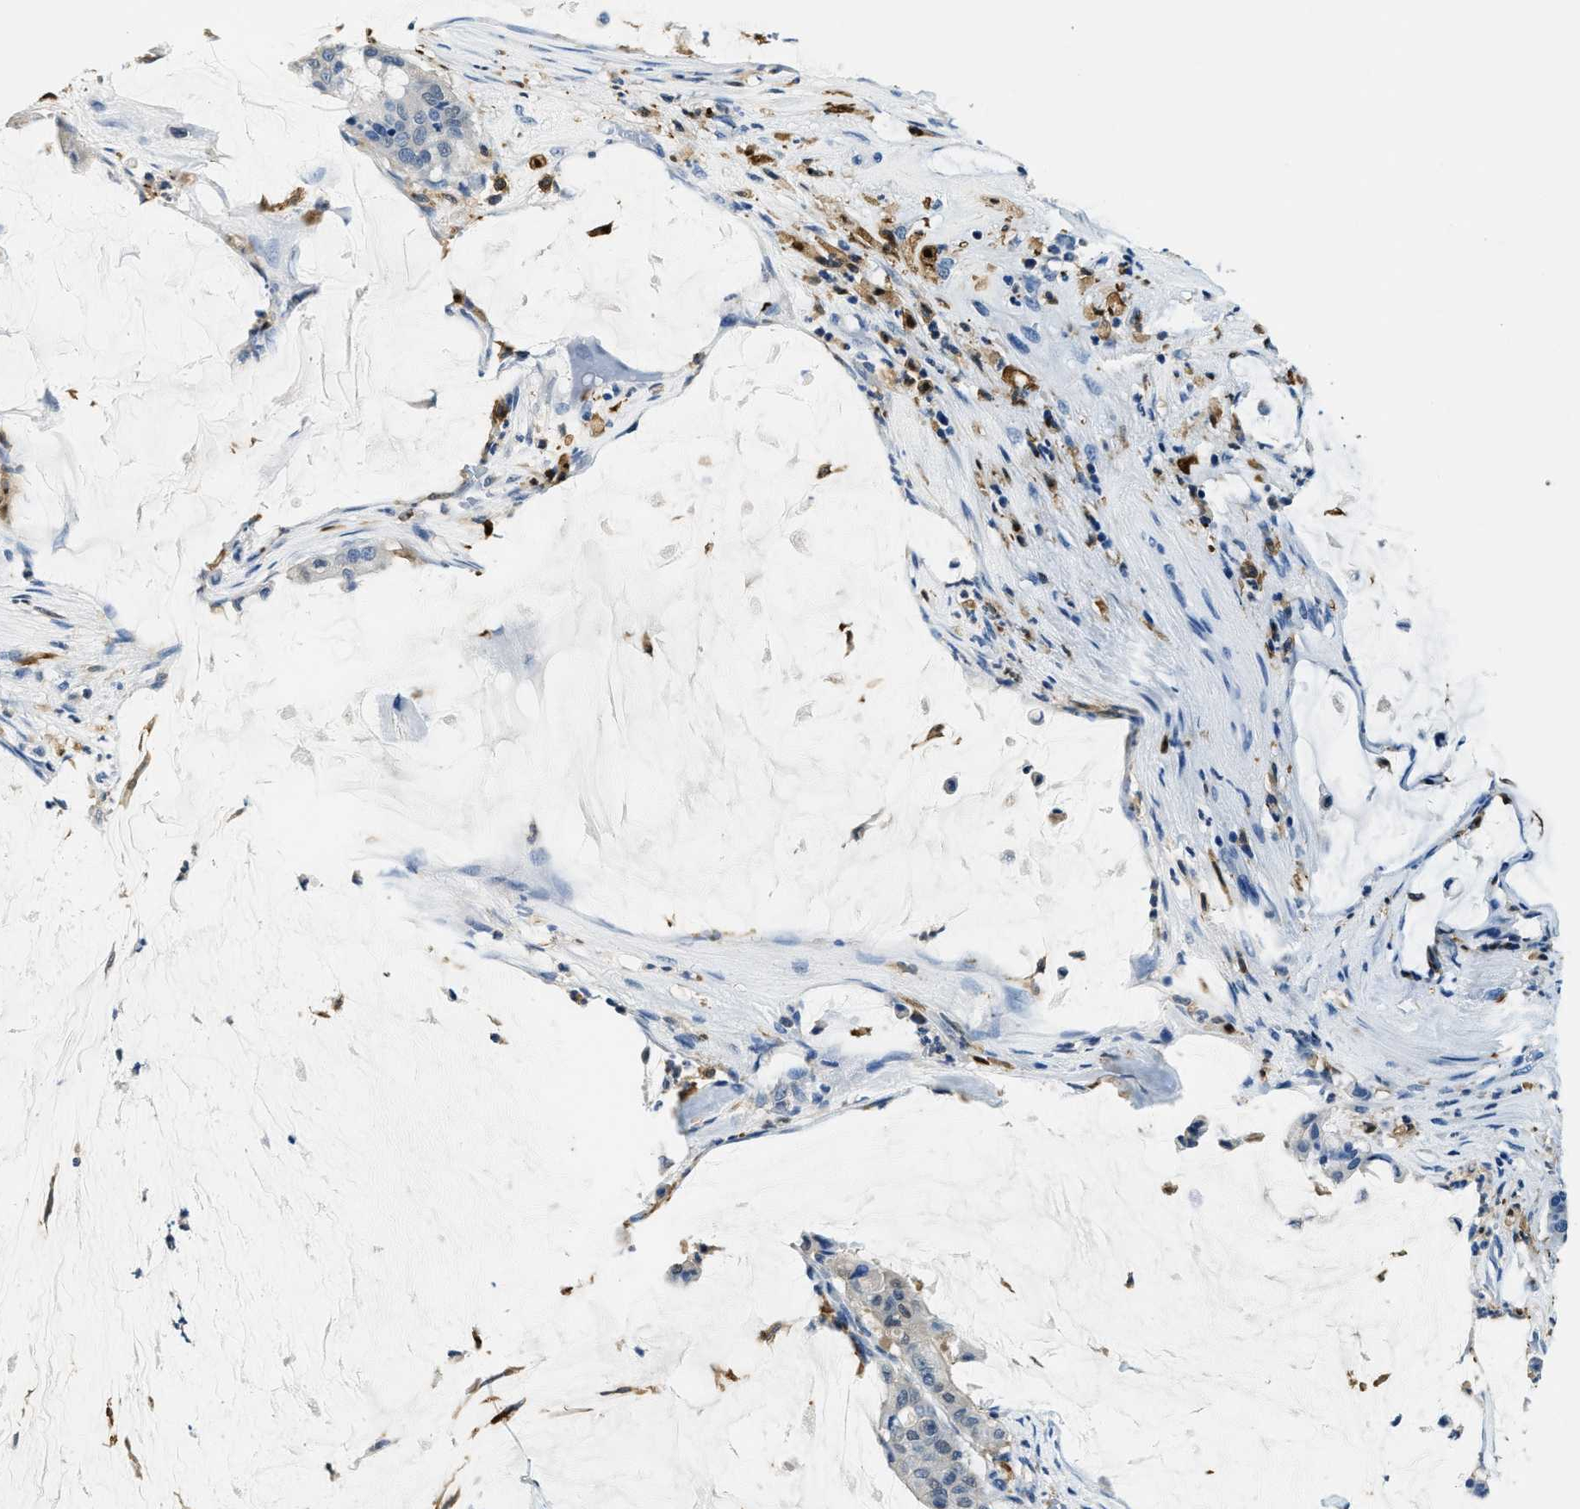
{"staining": {"intensity": "negative", "quantity": "none", "location": "none"}, "tissue": "pancreatic cancer", "cell_type": "Tumor cells", "image_type": "cancer", "snomed": [{"axis": "morphology", "description": "Adenocarcinoma, NOS"}, {"axis": "topography", "description": "Pancreas"}], "caption": "IHC photomicrograph of neoplastic tissue: human pancreatic adenocarcinoma stained with DAB (3,3'-diaminobenzidine) reveals no significant protein expression in tumor cells.", "gene": "CAPG", "patient": {"sex": "male", "age": 41}}